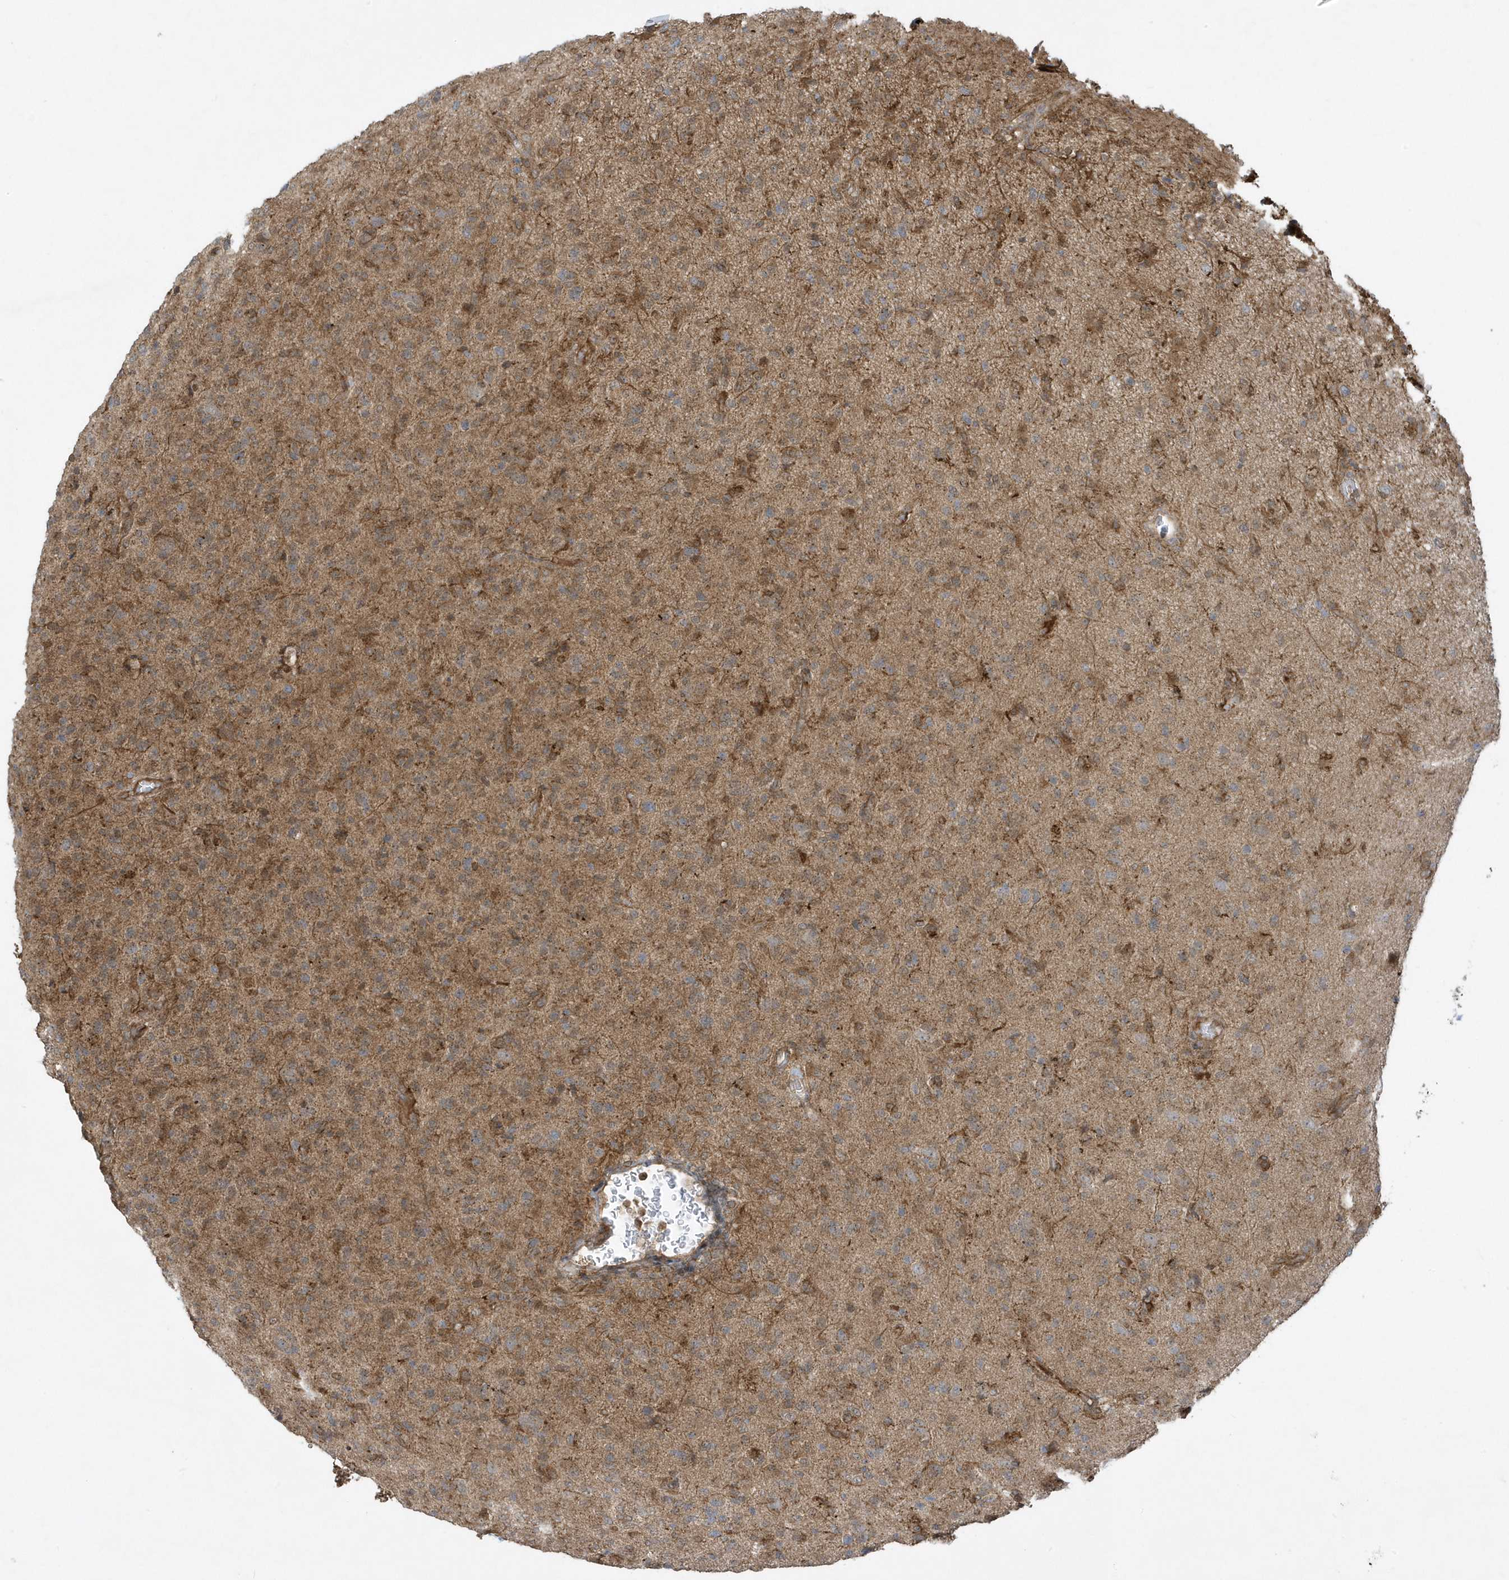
{"staining": {"intensity": "moderate", "quantity": "25%-75%", "location": "cytoplasmic/membranous"}, "tissue": "glioma", "cell_type": "Tumor cells", "image_type": "cancer", "snomed": [{"axis": "morphology", "description": "Glioma, malignant, High grade"}, {"axis": "topography", "description": "Brain"}], "caption": "Glioma stained for a protein exhibits moderate cytoplasmic/membranous positivity in tumor cells.", "gene": "STAMBP", "patient": {"sex": "female", "age": 57}}